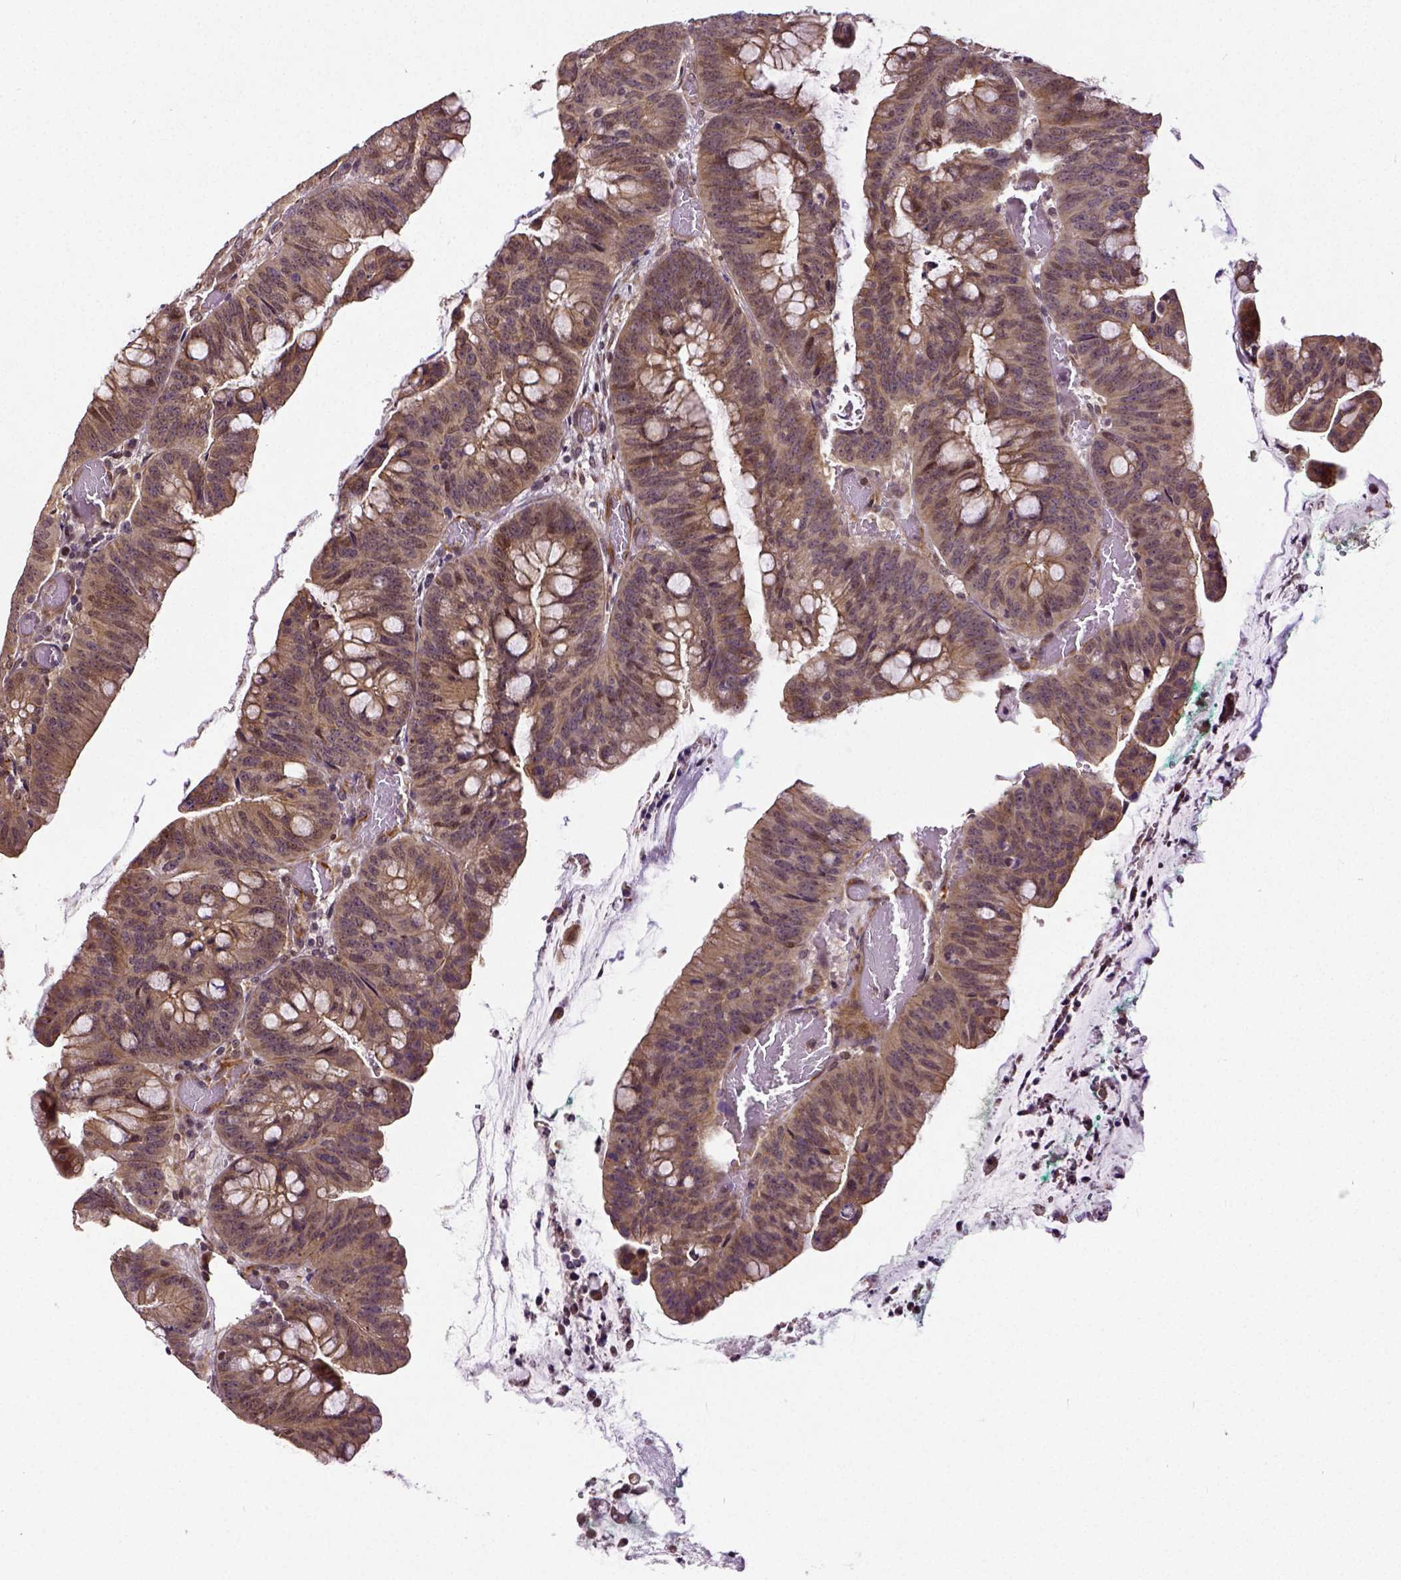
{"staining": {"intensity": "moderate", "quantity": ">75%", "location": "cytoplasmic/membranous"}, "tissue": "colorectal cancer", "cell_type": "Tumor cells", "image_type": "cancer", "snomed": [{"axis": "morphology", "description": "Adenocarcinoma, NOS"}, {"axis": "topography", "description": "Colon"}], "caption": "Protein analysis of colorectal adenocarcinoma tissue exhibits moderate cytoplasmic/membranous staining in approximately >75% of tumor cells.", "gene": "DICER1", "patient": {"sex": "male", "age": 62}}